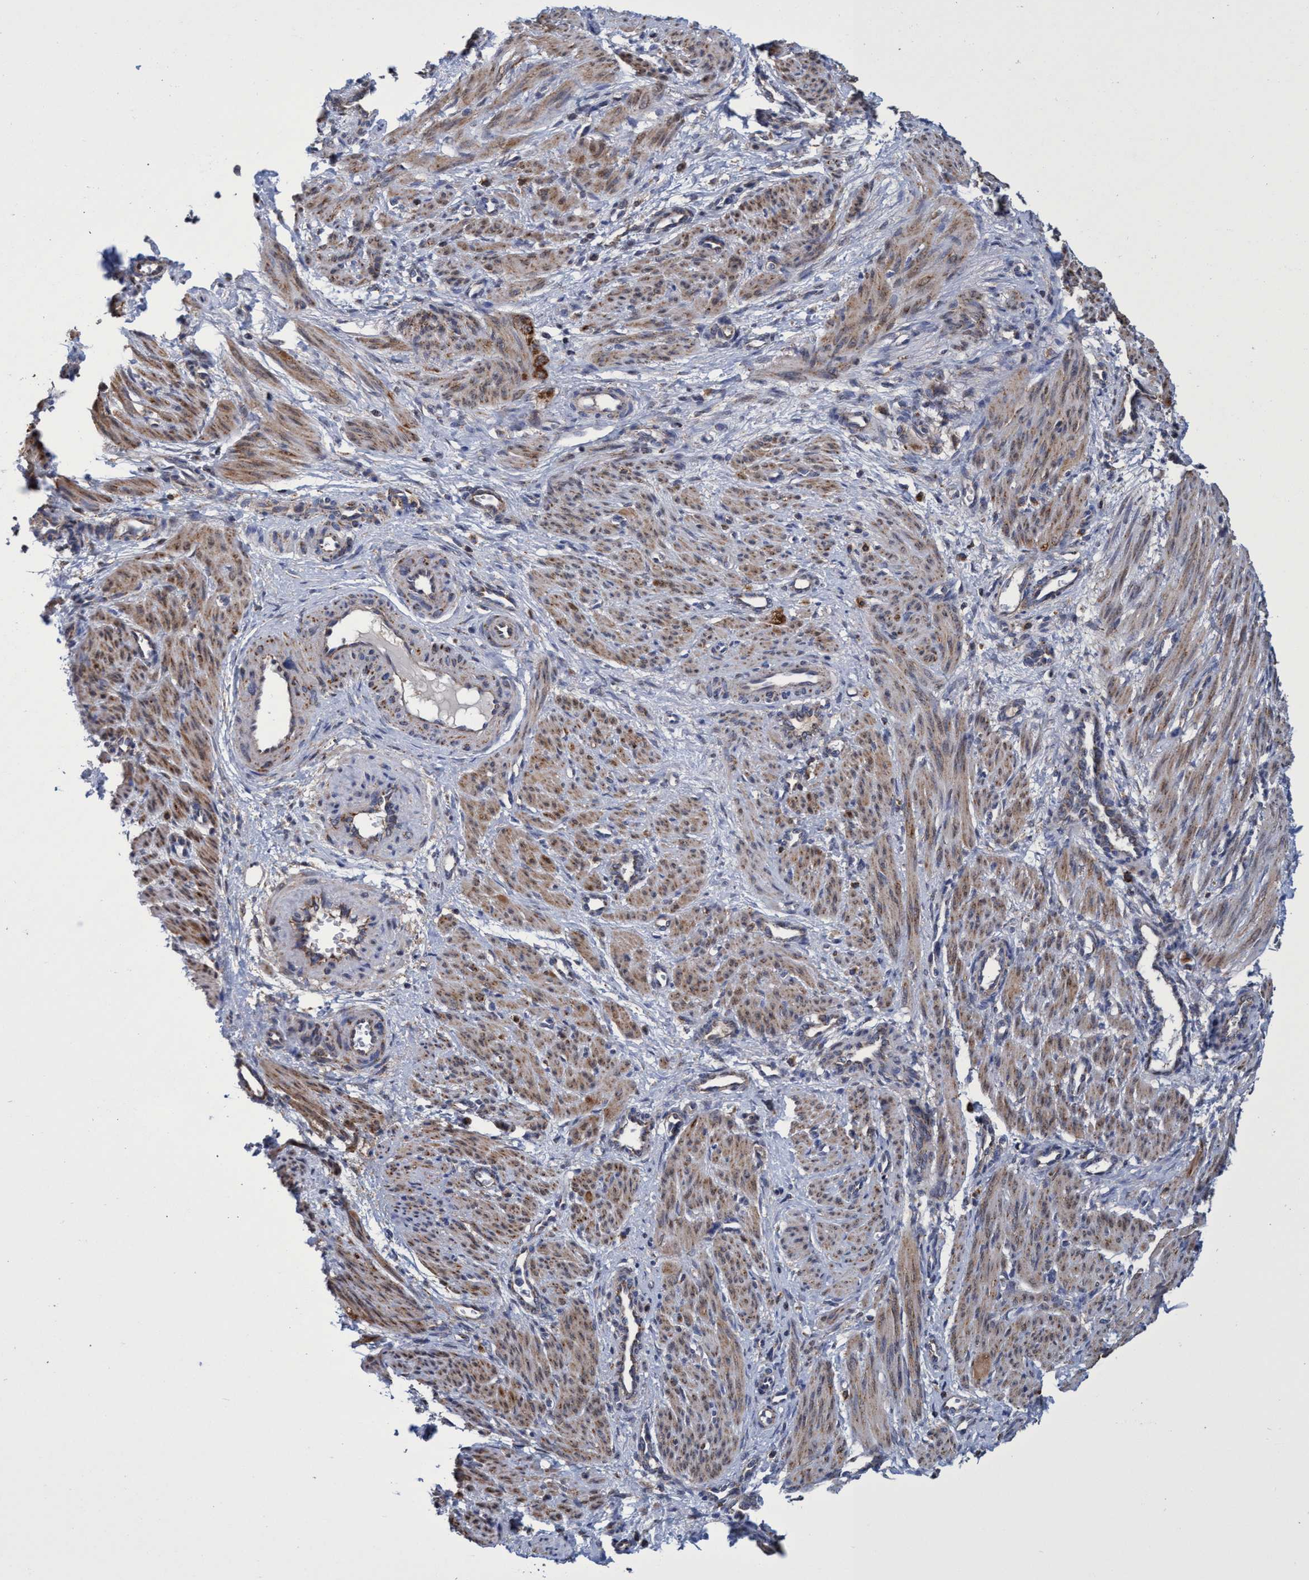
{"staining": {"intensity": "weak", "quantity": ">75%", "location": "cytoplasmic/membranous"}, "tissue": "smooth muscle", "cell_type": "Smooth muscle cells", "image_type": "normal", "snomed": [{"axis": "morphology", "description": "Normal tissue, NOS"}, {"axis": "topography", "description": "Endometrium"}], "caption": "Smooth muscle stained with a protein marker reveals weak staining in smooth muscle cells.", "gene": "CRYZ", "patient": {"sex": "female", "age": 33}}